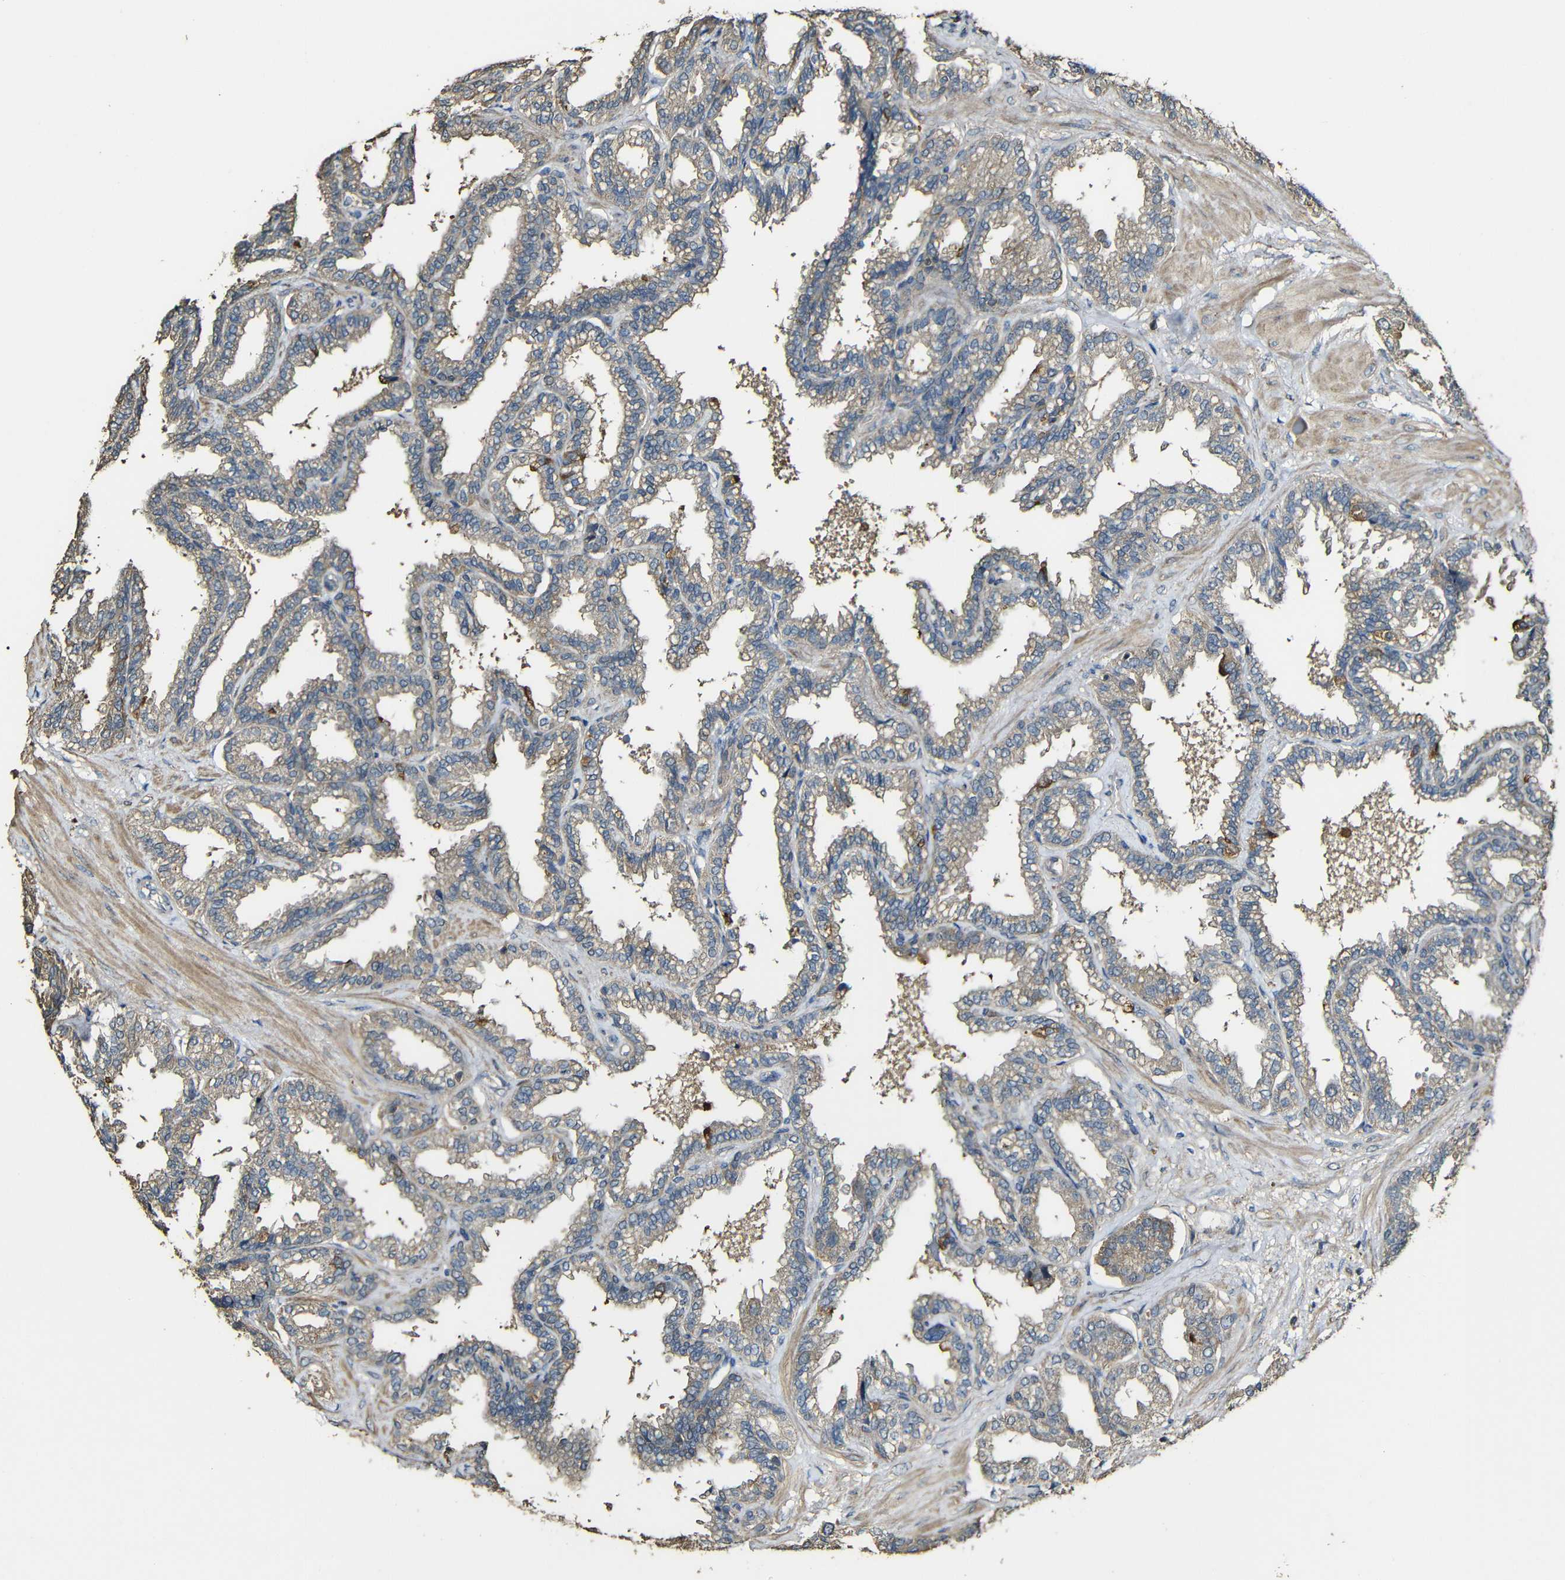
{"staining": {"intensity": "weak", "quantity": ">75%", "location": "cytoplasmic/membranous"}, "tissue": "seminal vesicle", "cell_type": "Glandular cells", "image_type": "normal", "snomed": [{"axis": "morphology", "description": "Normal tissue, NOS"}, {"axis": "topography", "description": "Seminal veicle"}], "caption": "An immunohistochemistry image of unremarkable tissue is shown. Protein staining in brown highlights weak cytoplasmic/membranous positivity in seminal vesicle within glandular cells. (brown staining indicates protein expression, while blue staining denotes nuclei).", "gene": "CASP8", "patient": {"sex": "male", "age": 46}}